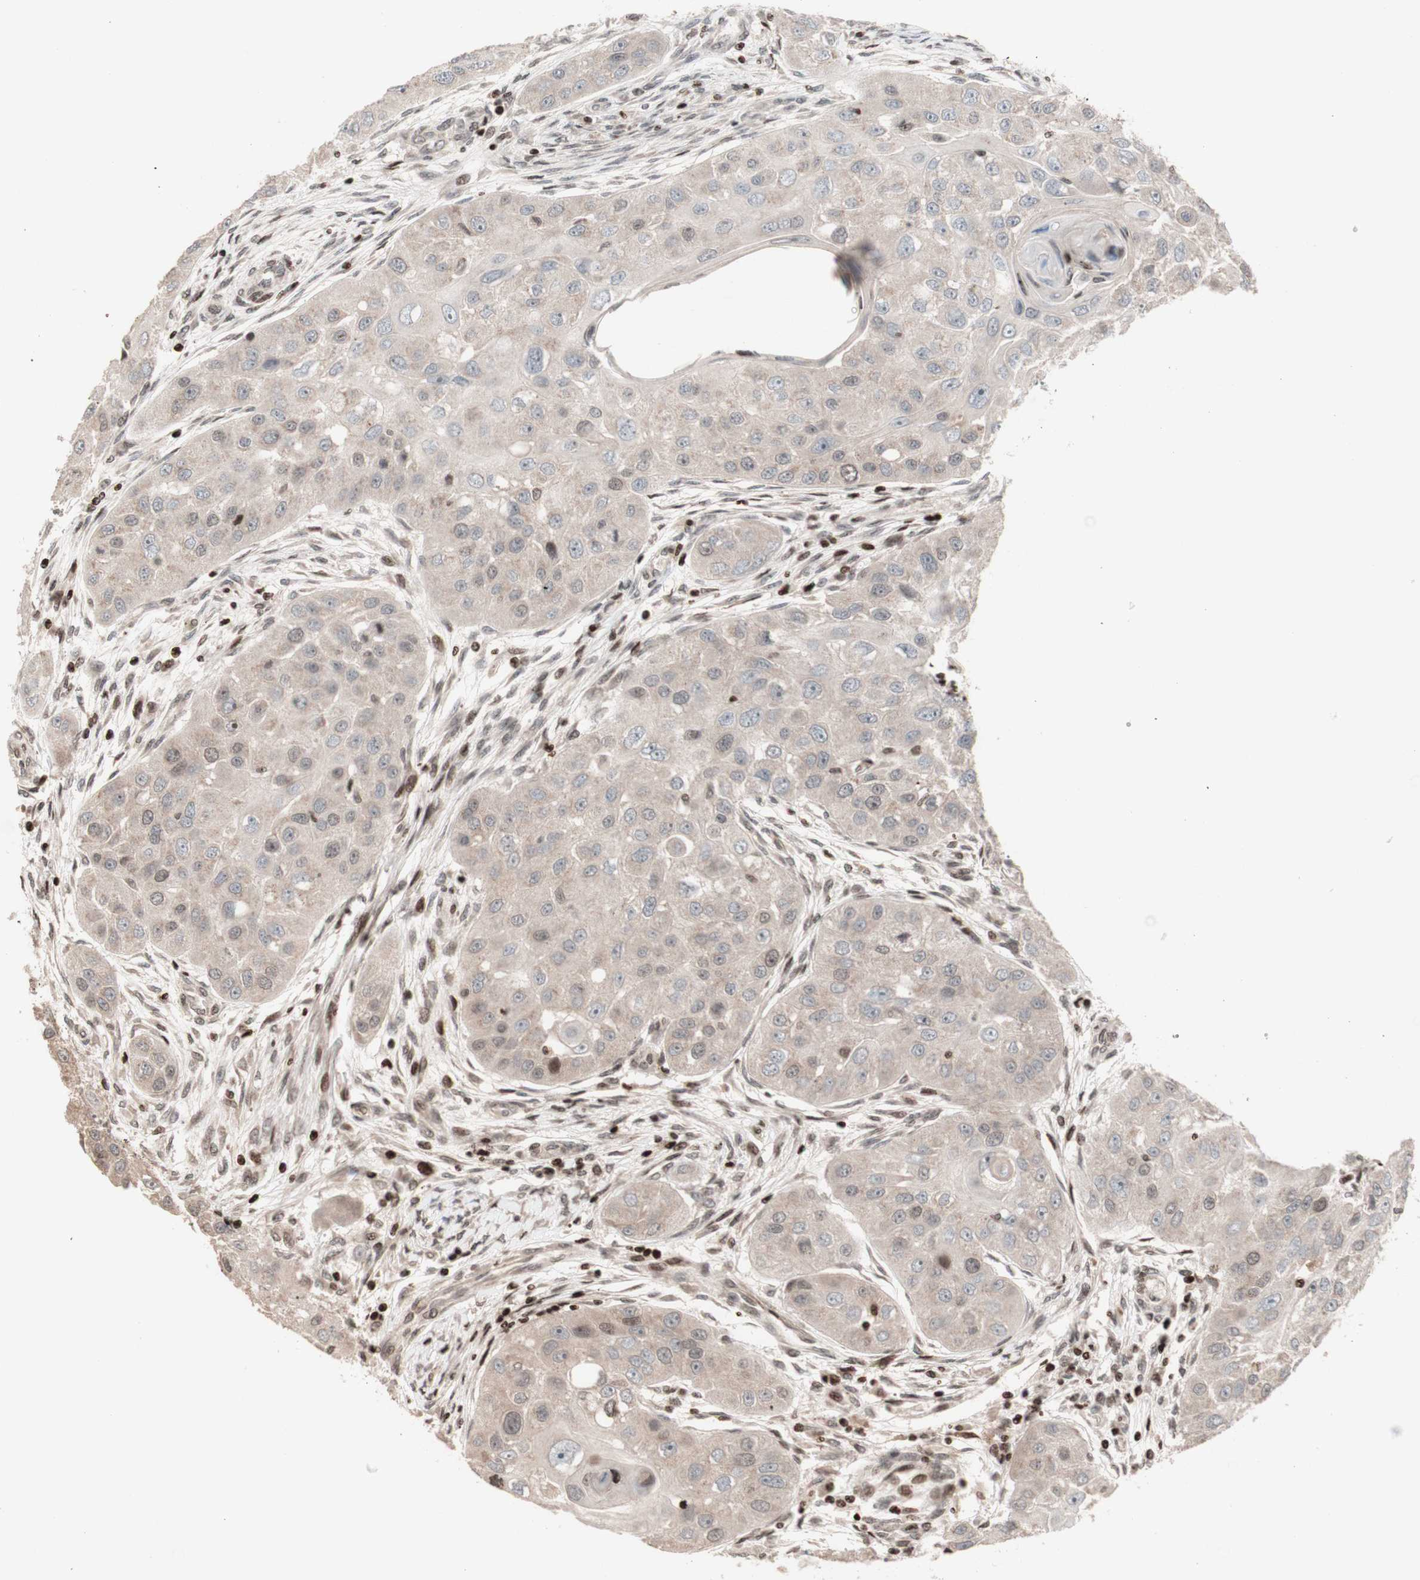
{"staining": {"intensity": "negative", "quantity": "none", "location": "none"}, "tissue": "head and neck cancer", "cell_type": "Tumor cells", "image_type": "cancer", "snomed": [{"axis": "morphology", "description": "Normal tissue, NOS"}, {"axis": "morphology", "description": "Squamous cell carcinoma, NOS"}, {"axis": "topography", "description": "Skeletal muscle"}, {"axis": "topography", "description": "Head-Neck"}], "caption": "This is an immunohistochemistry photomicrograph of head and neck cancer (squamous cell carcinoma). There is no expression in tumor cells.", "gene": "POLA1", "patient": {"sex": "male", "age": 51}}